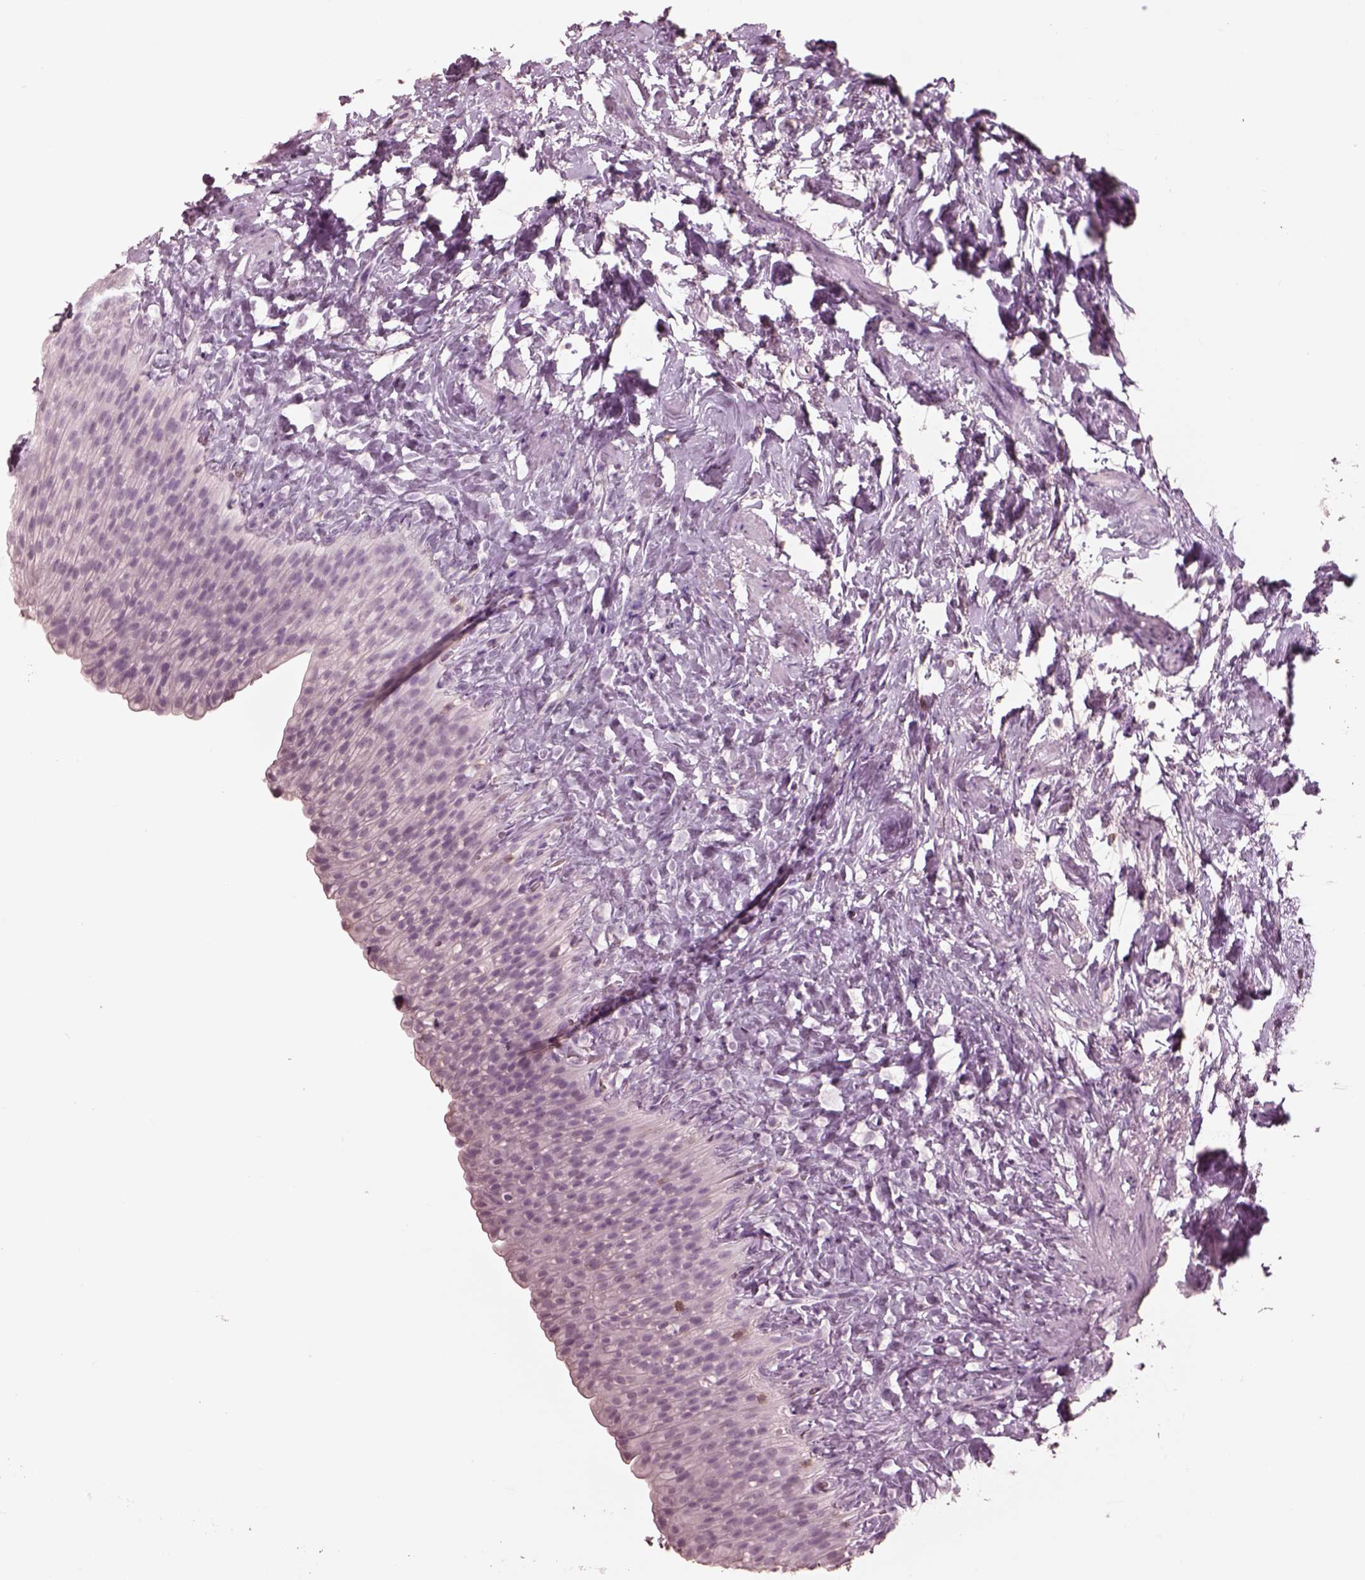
{"staining": {"intensity": "negative", "quantity": "none", "location": "none"}, "tissue": "urinary bladder", "cell_type": "Urothelial cells", "image_type": "normal", "snomed": [{"axis": "morphology", "description": "Normal tissue, NOS"}, {"axis": "topography", "description": "Urinary bladder"}], "caption": "High power microscopy histopathology image of an immunohistochemistry image of normal urinary bladder, revealing no significant expression in urothelial cells. The staining was performed using DAB (3,3'-diaminobenzidine) to visualize the protein expression in brown, while the nuclei were stained in blue with hematoxylin (Magnification: 20x).", "gene": "PDCD1", "patient": {"sex": "male", "age": 76}}